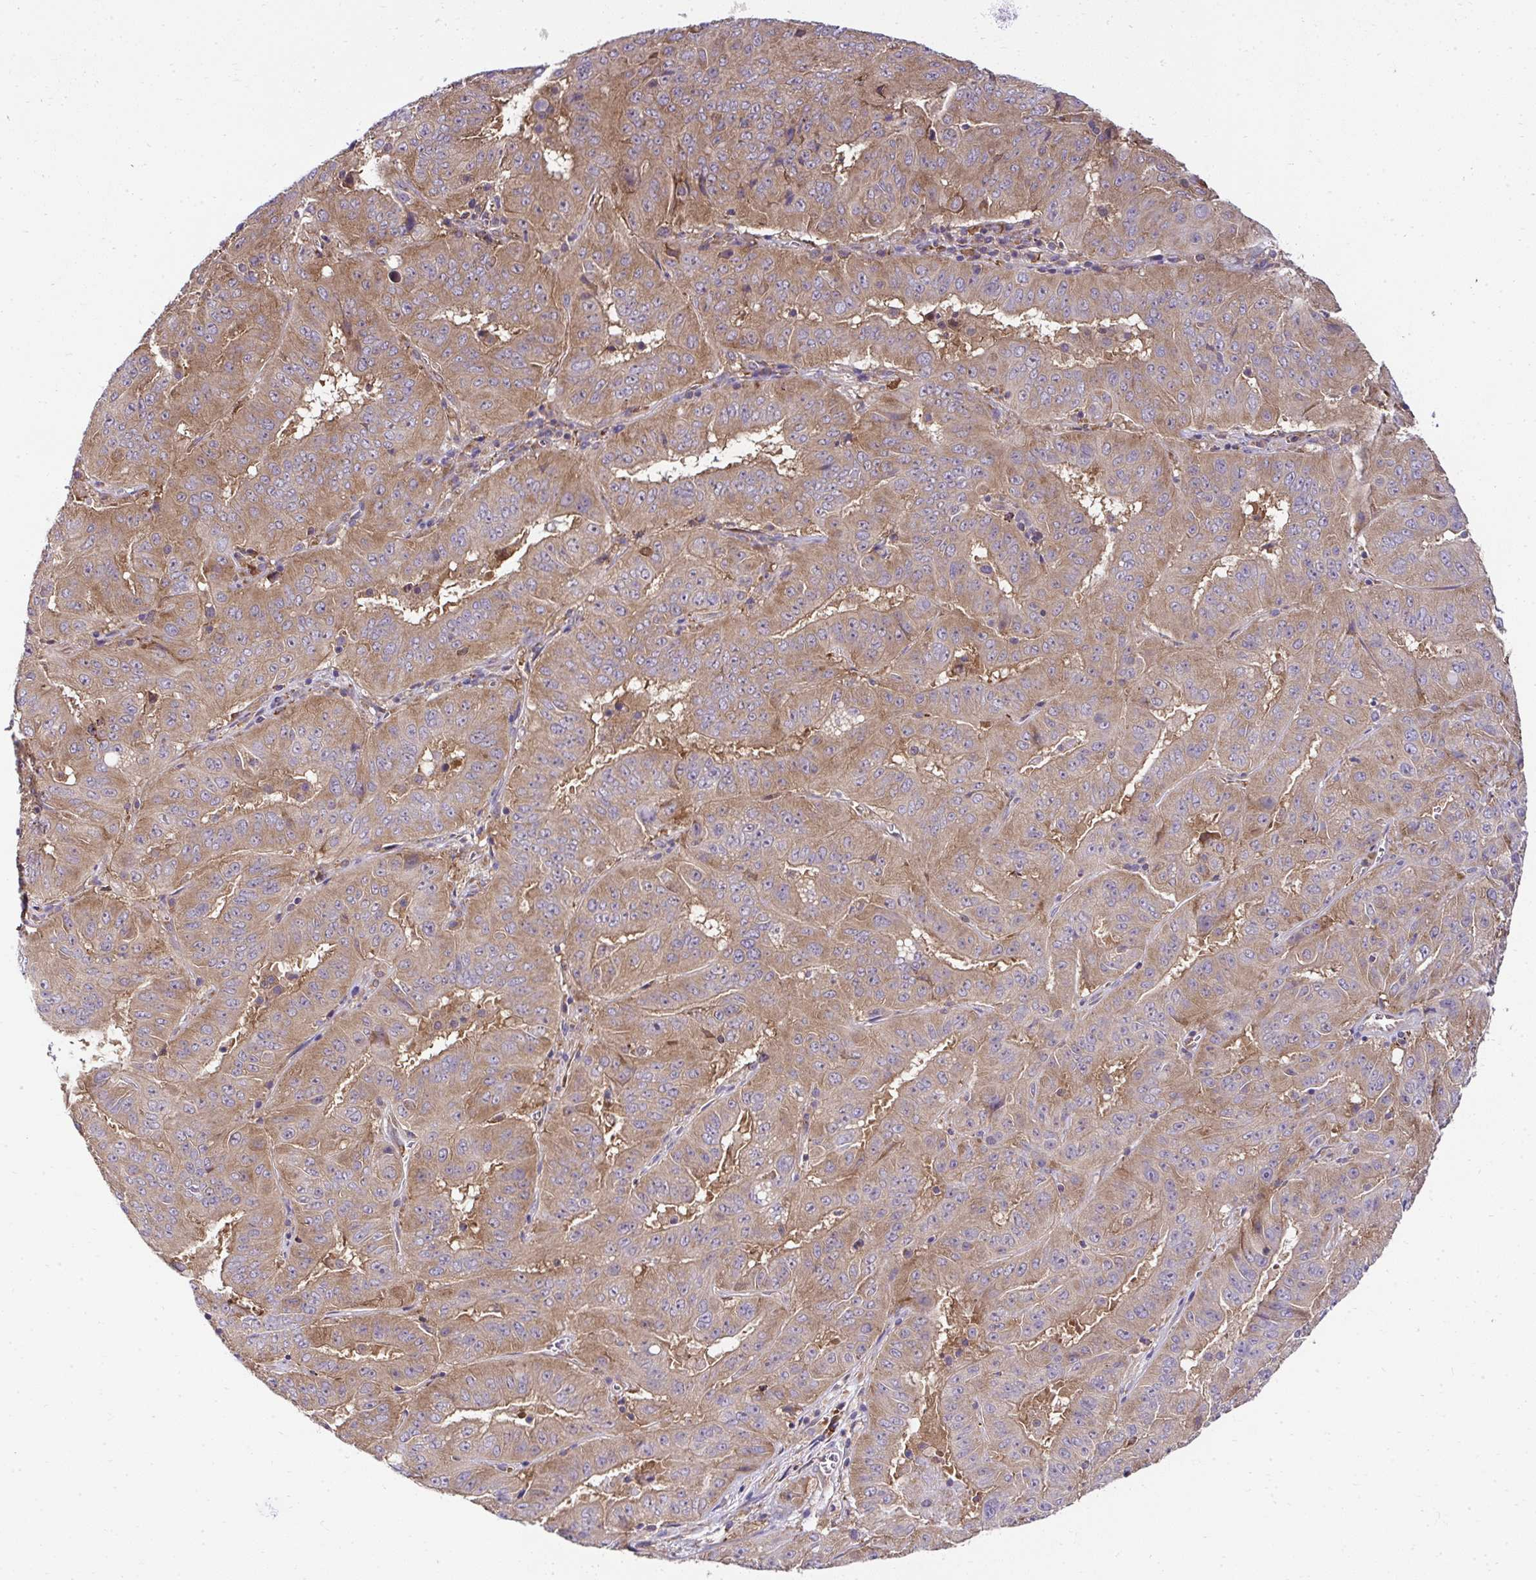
{"staining": {"intensity": "moderate", "quantity": ">75%", "location": "cytoplasmic/membranous"}, "tissue": "pancreatic cancer", "cell_type": "Tumor cells", "image_type": "cancer", "snomed": [{"axis": "morphology", "description": "Adenocarcinoma, NOS"}, {"axis": "topography", "description": "Pancreas"}], "caption": "Immunohistochemistry staining of adenocarcinoma (pancreatic), which displays medium levels of moderate cytoplasmic/membranous positivity in about >75% of tumor cells indicating moderate cytoplasmic/membranous protein staining. The staining was performed using DAB (brown) for protein detection and nuclei were counterstained in hematoxylin (blue).", "gene": "RPS7", "patient": {"sex": "male", "age": 63}}